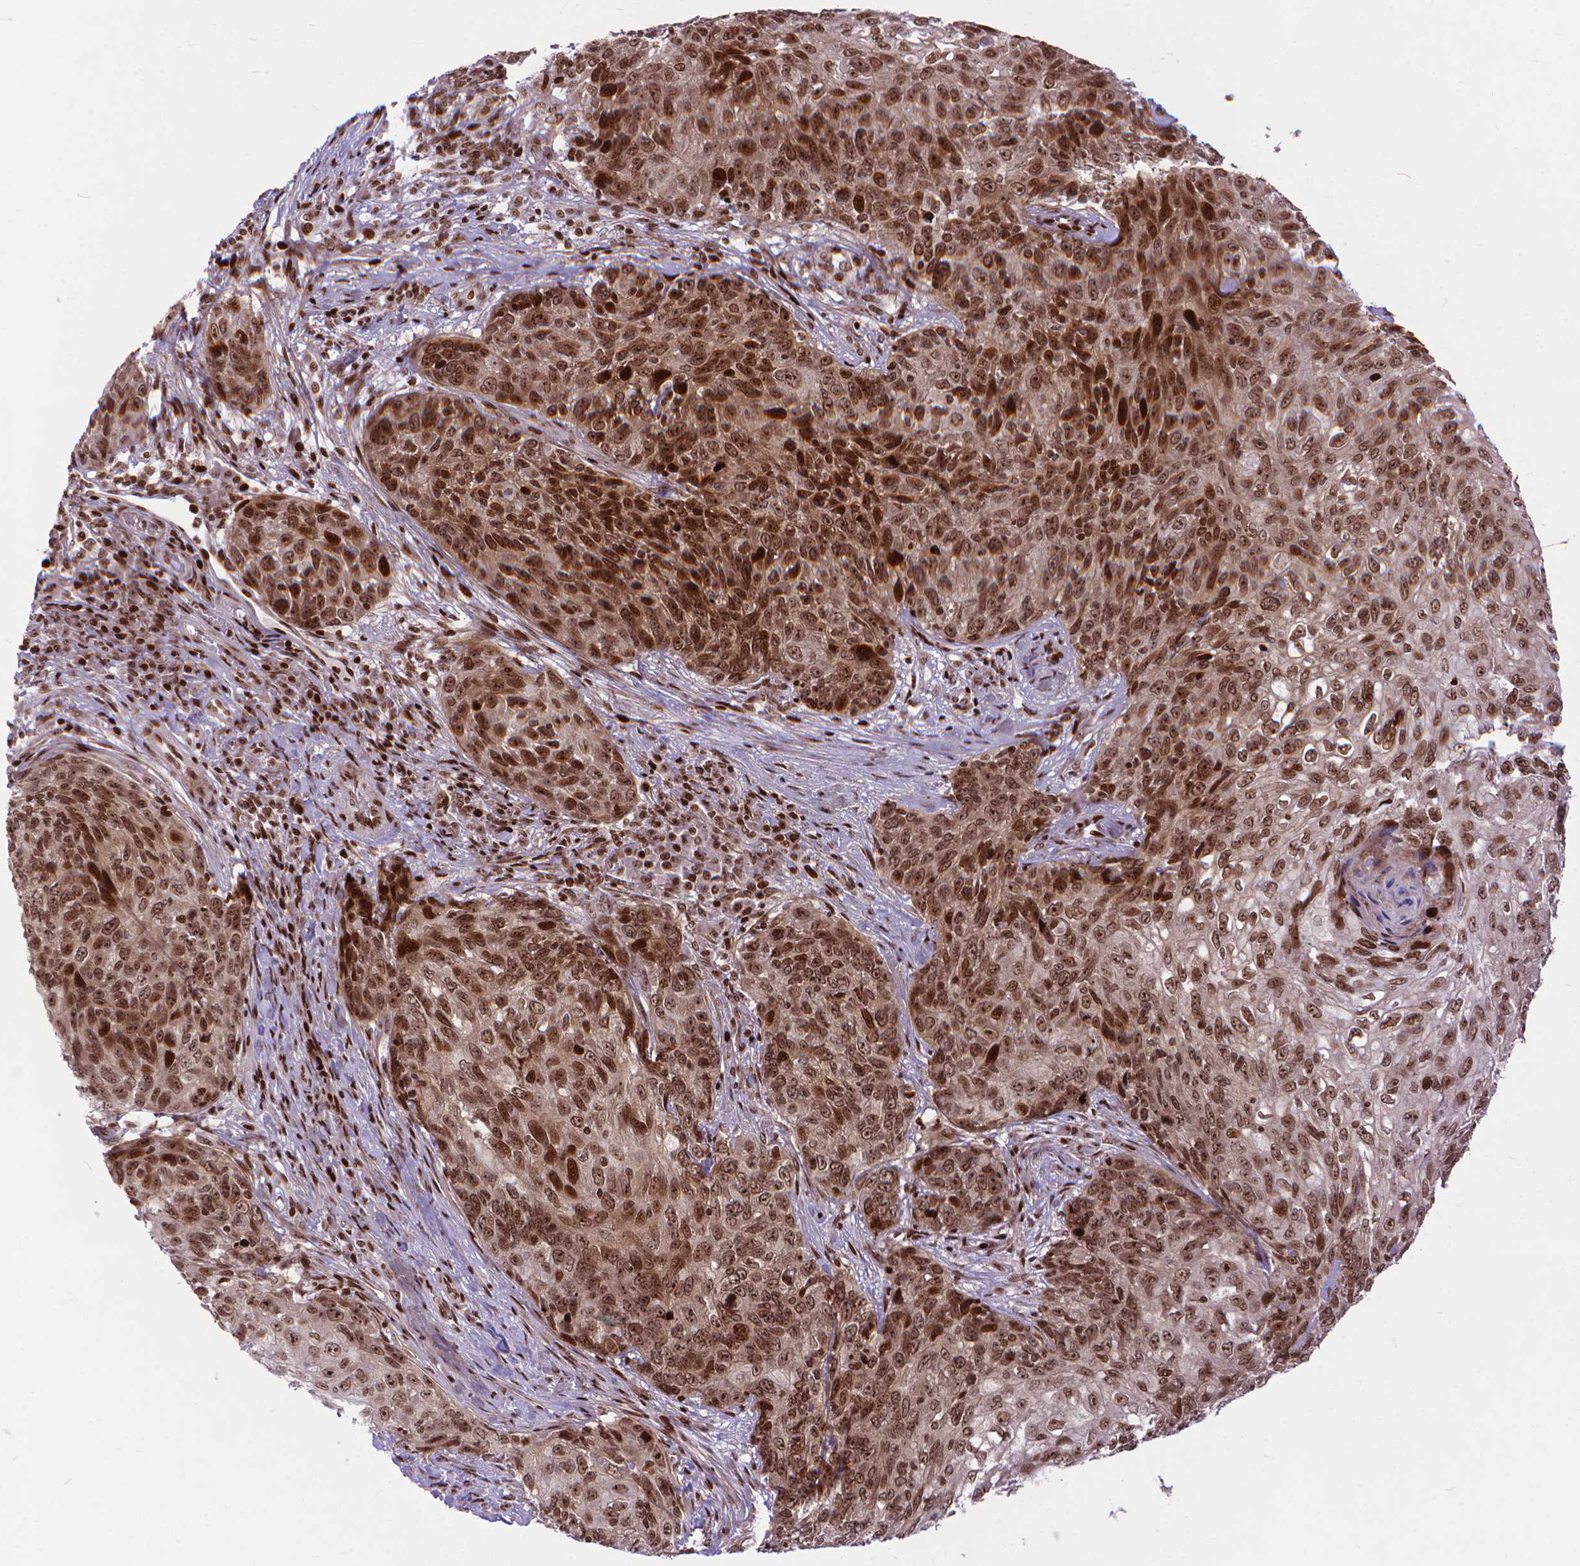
{"staining": {"intensity": "moderate", "quantity": ">75%", "location": "nuclear"}, "tissue": "skin cancer", "cell_type": "Tumor cells", "image_type": "cancer", "snomed": [{"axis": "morphology", "description": "Squamous cell carcinoma, NOS"}, {"axis": "topography", "description": "Skin"}], "caption": "Skin cancer (squamous cell carcinoma) stained for a protein demonstrates moderate nuclear positivity in tumor cells.", "gene": "AMER1", "patient": {"sex": "male", "age": 92}}